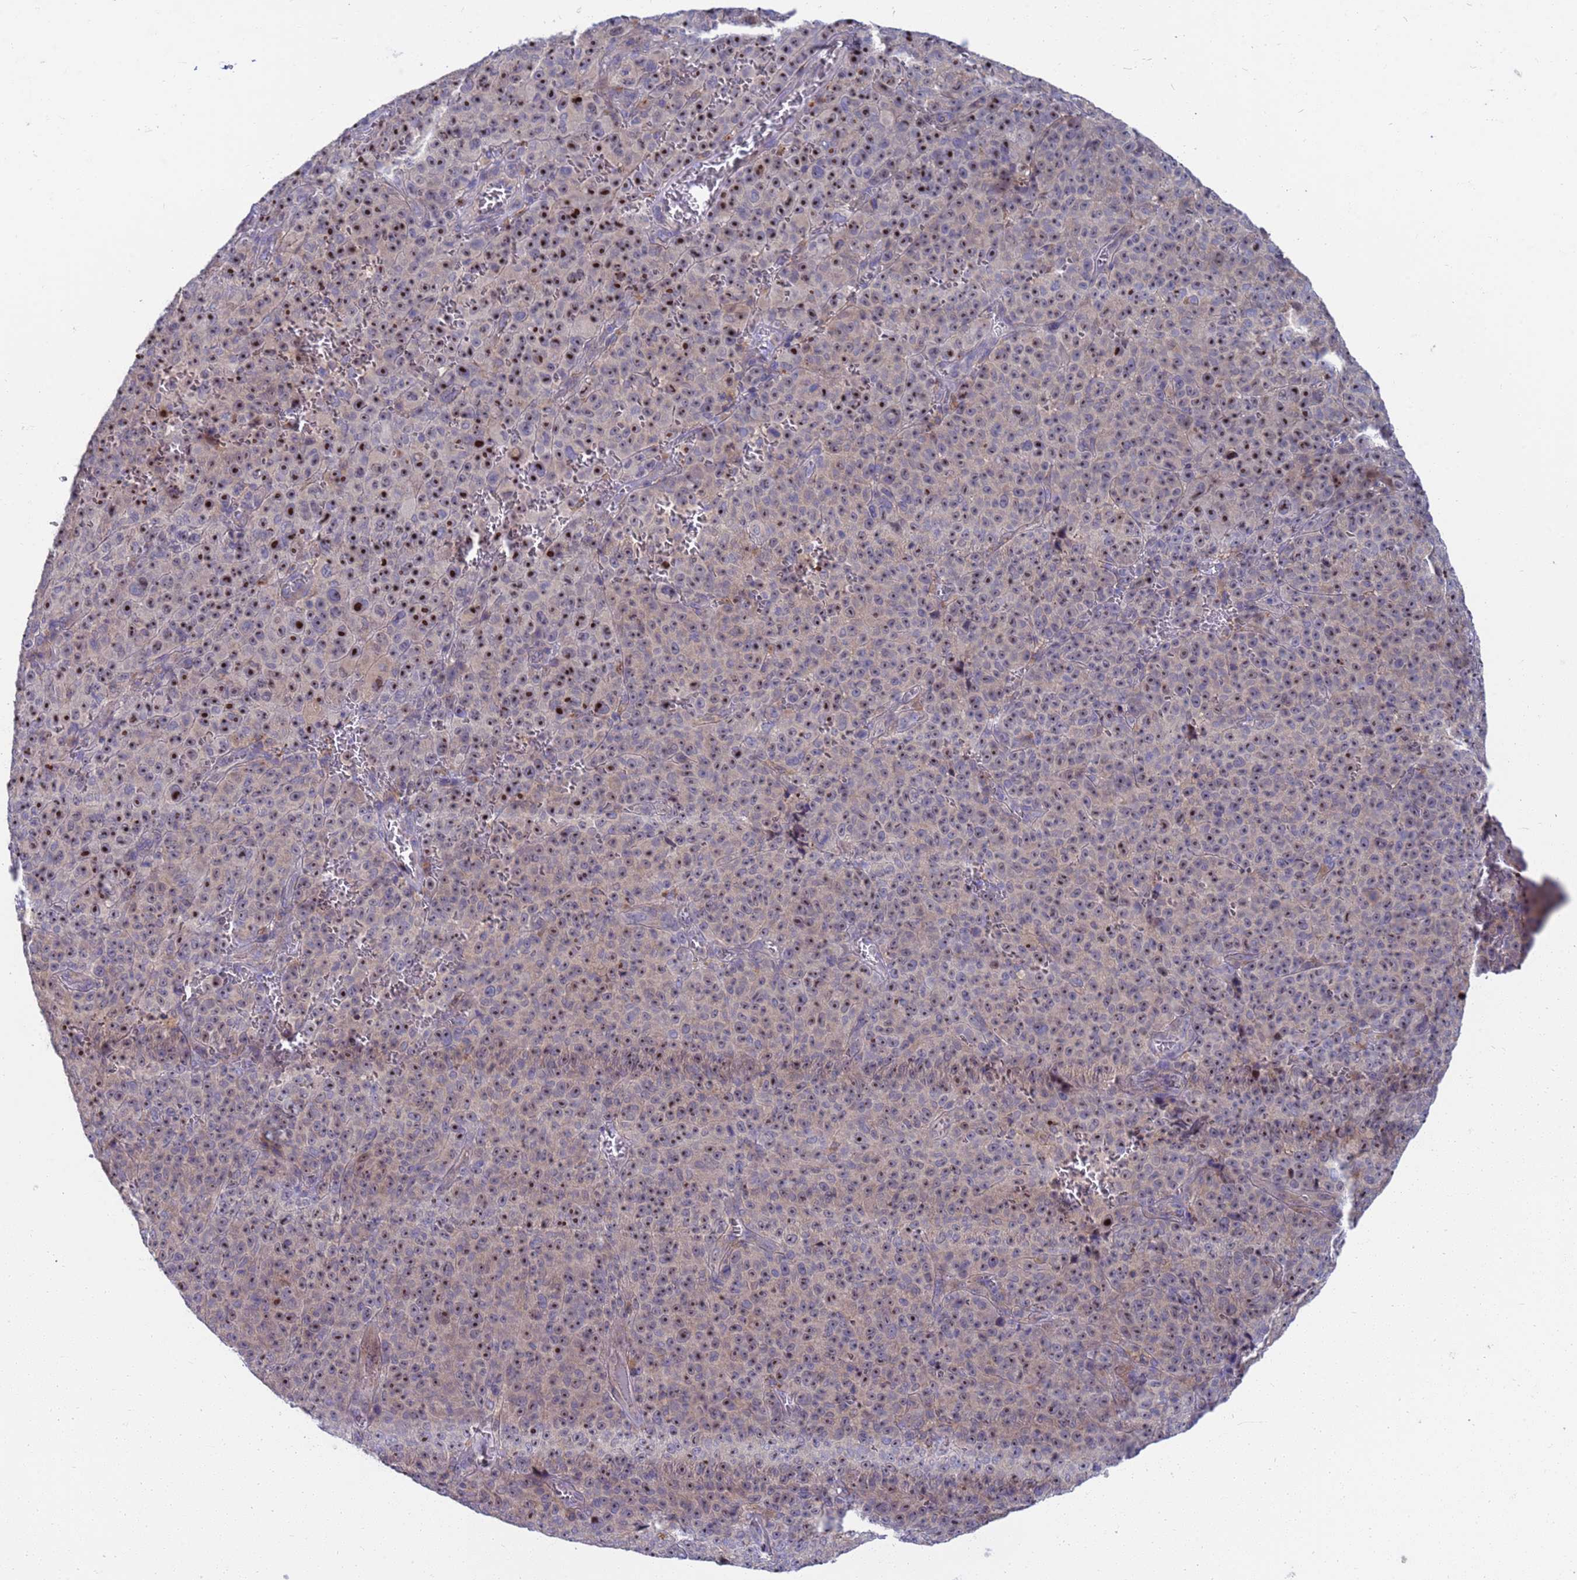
{"staining": {"intensity": "strong", "quantity": ">75%", "location": "nuclear"}, "tissue": "melanoma", "cell_type": "Tumor cells", "image_type": "cancer", "snomed": [{"axis": "morphology", "description": "Malignant melanoma, NOS"}, {"axis": "topography", "description": "Skin"}], "caption": "A brown stain highlights strong nuclear expression of a protein in human malignant melanoma tumor cells.", "gene": "ENOSF1", "patient": {"sex": "female", "age": 82}}